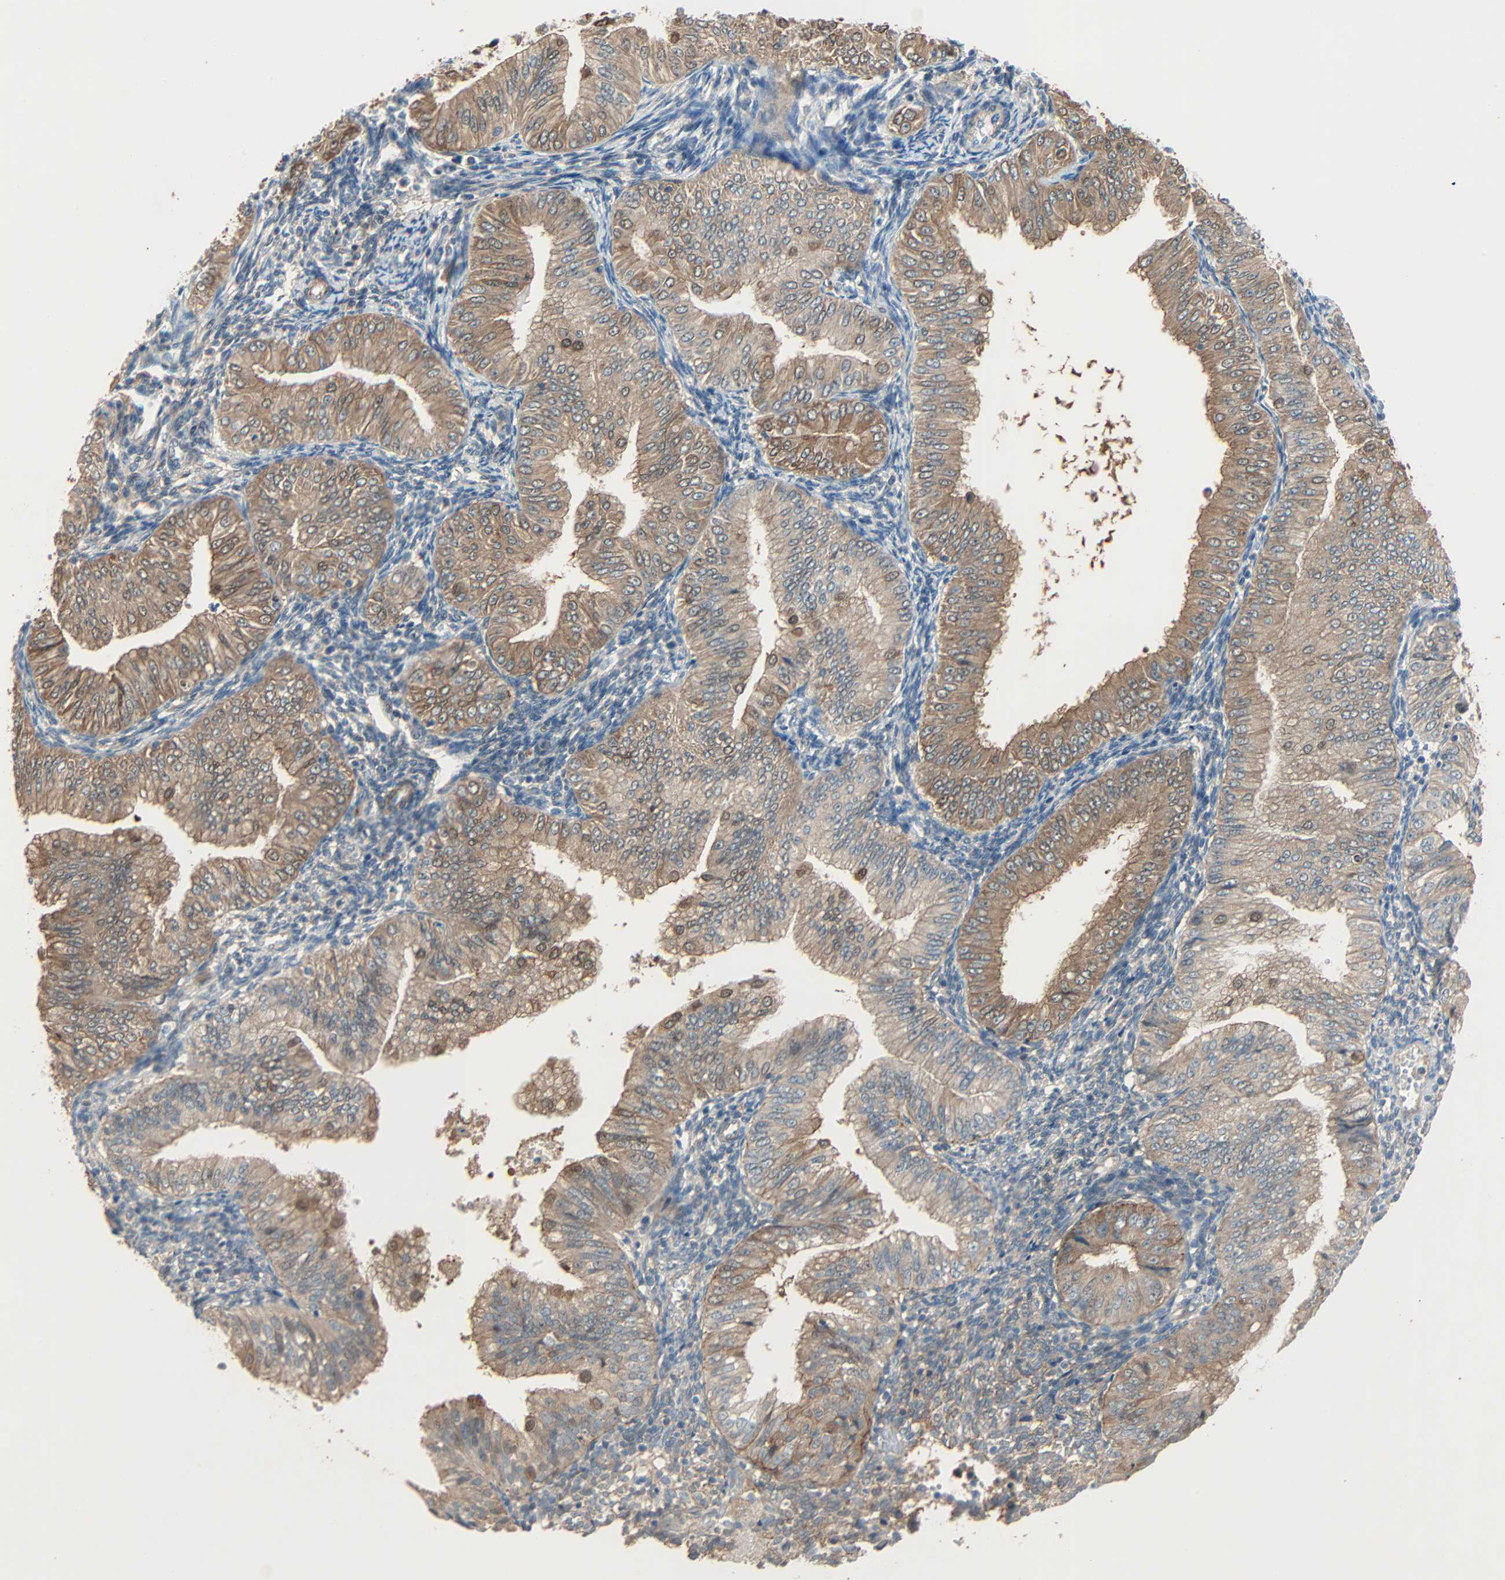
{"staining": {"intensity": "moderate", "quantity": ">75%", "location": "cytoplasmic/membranous"}, "tissue": "endometrial cancer", "cell_type": "Tumor cells", "image_type": "cancer", "snomed": [{"axis": "morphology", "description": "Normal tissue, NOS"}, {"axis": "morphology", "description": "Adenocarcinoma, NOS"}, {"axis": "topography", "description": "Endometrium"}], "caption": "Immunohistochemical staining of endometrial cancer demonstrates medium levels of moderate cytoplasmic/membranous expression in approximately >75% of tumor cells. (IHC, brightfield microscopy, high magnification).", "gene": "TNFRSF12A", "patient": {"sex": "female", "age": 53}}